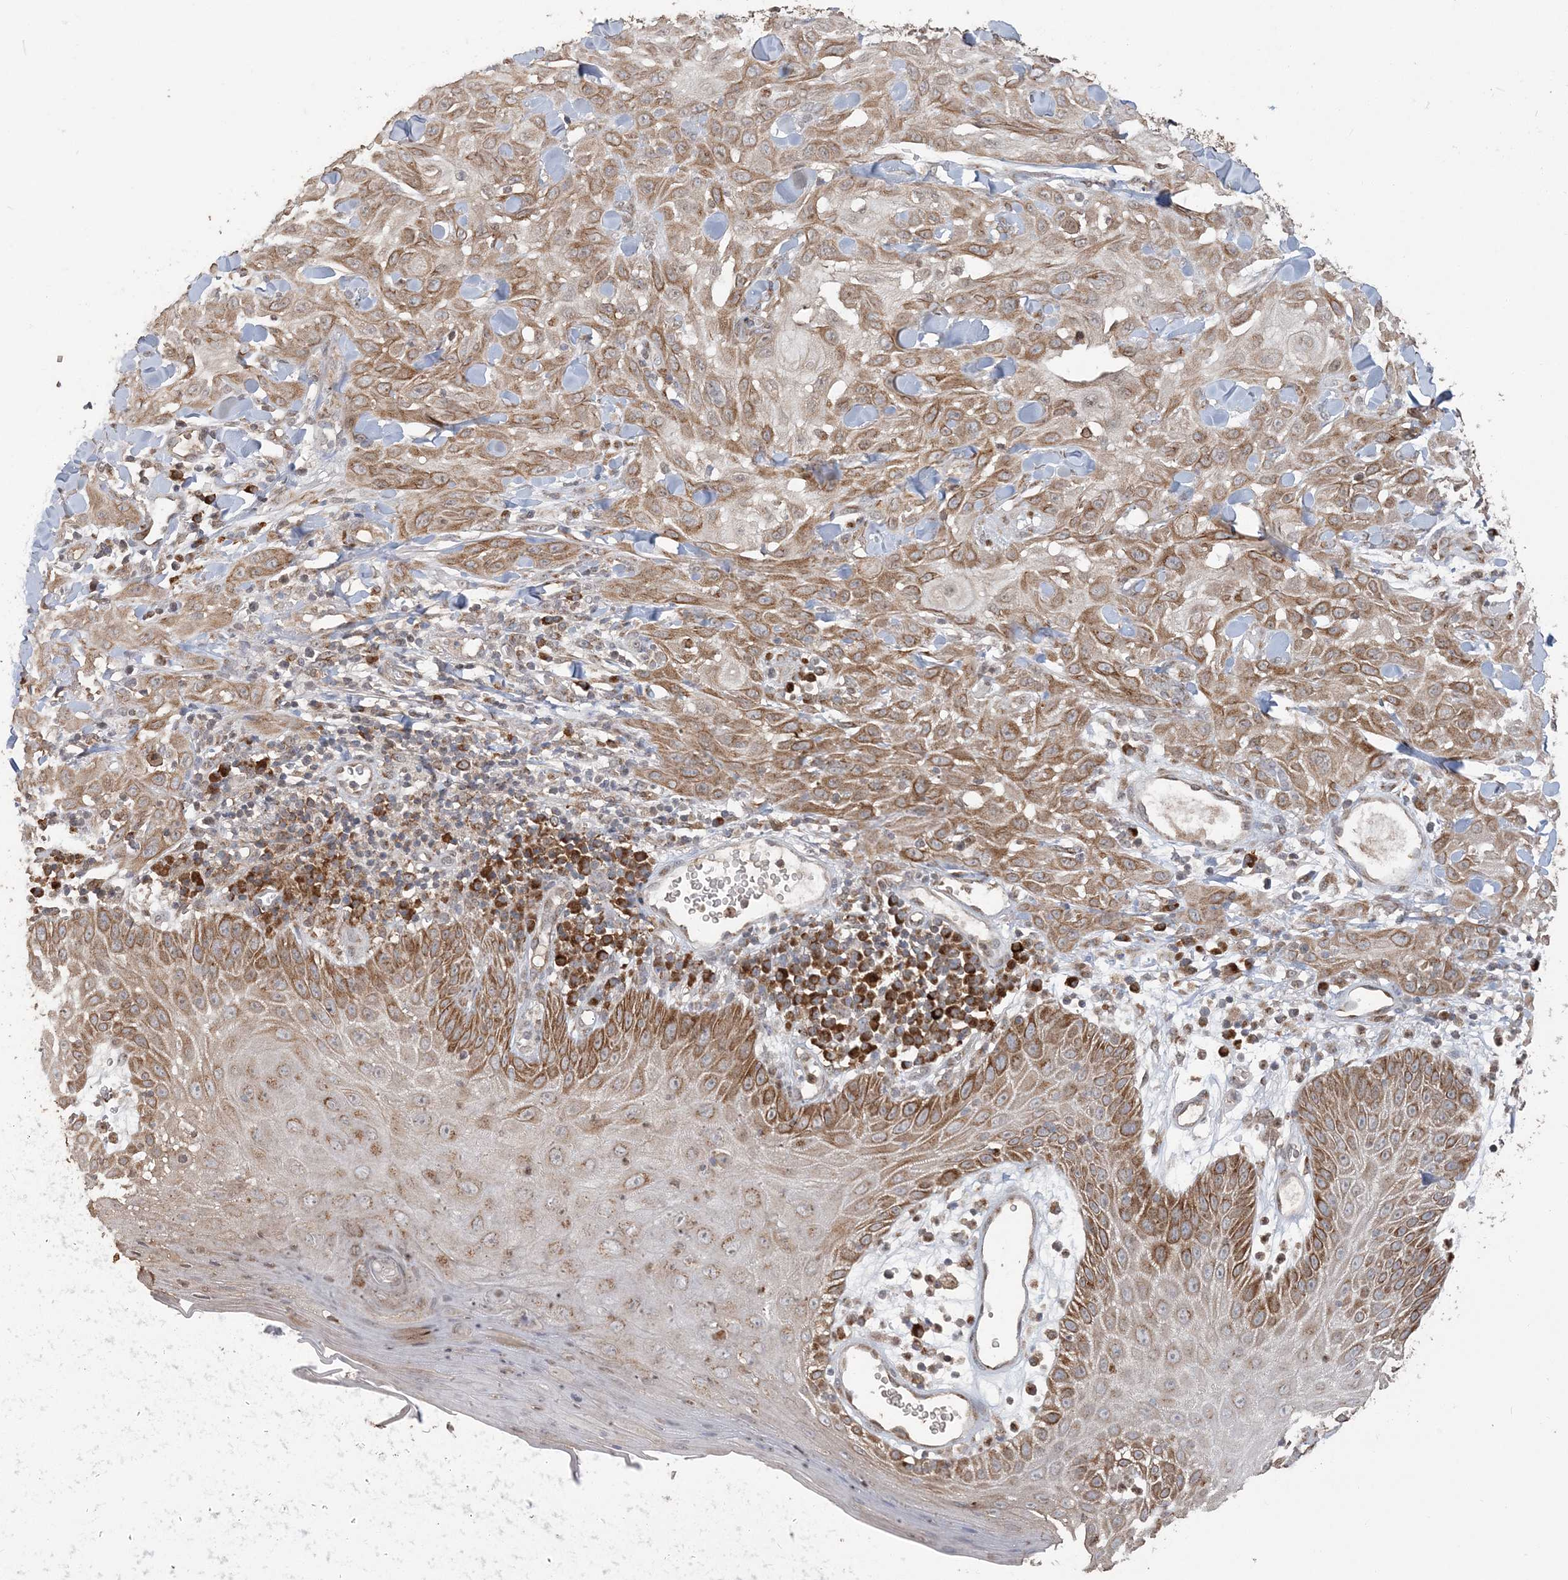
{"staining": {"intensity": "moderate", "quantity": ">75%", "location": "cytoplasmic/membranous"}, "tissue": "skin cancer", "cell_type": "Tumor cells", "image_type": "cancer", "snomed": [{"axis": "morphology", "description": "Squamous cell carcinoma, NOS"}, {"axis": "topography", "description": "Skin"}], "caption": "Skin squamous cell carcinoma was stained to show a protein in brown. There is medium levels of moderate cytoplasmic/membranous expression in about >75% of tumor cells.", "gene": "RER1", "patient": {"sex": "male", "age": 24}}